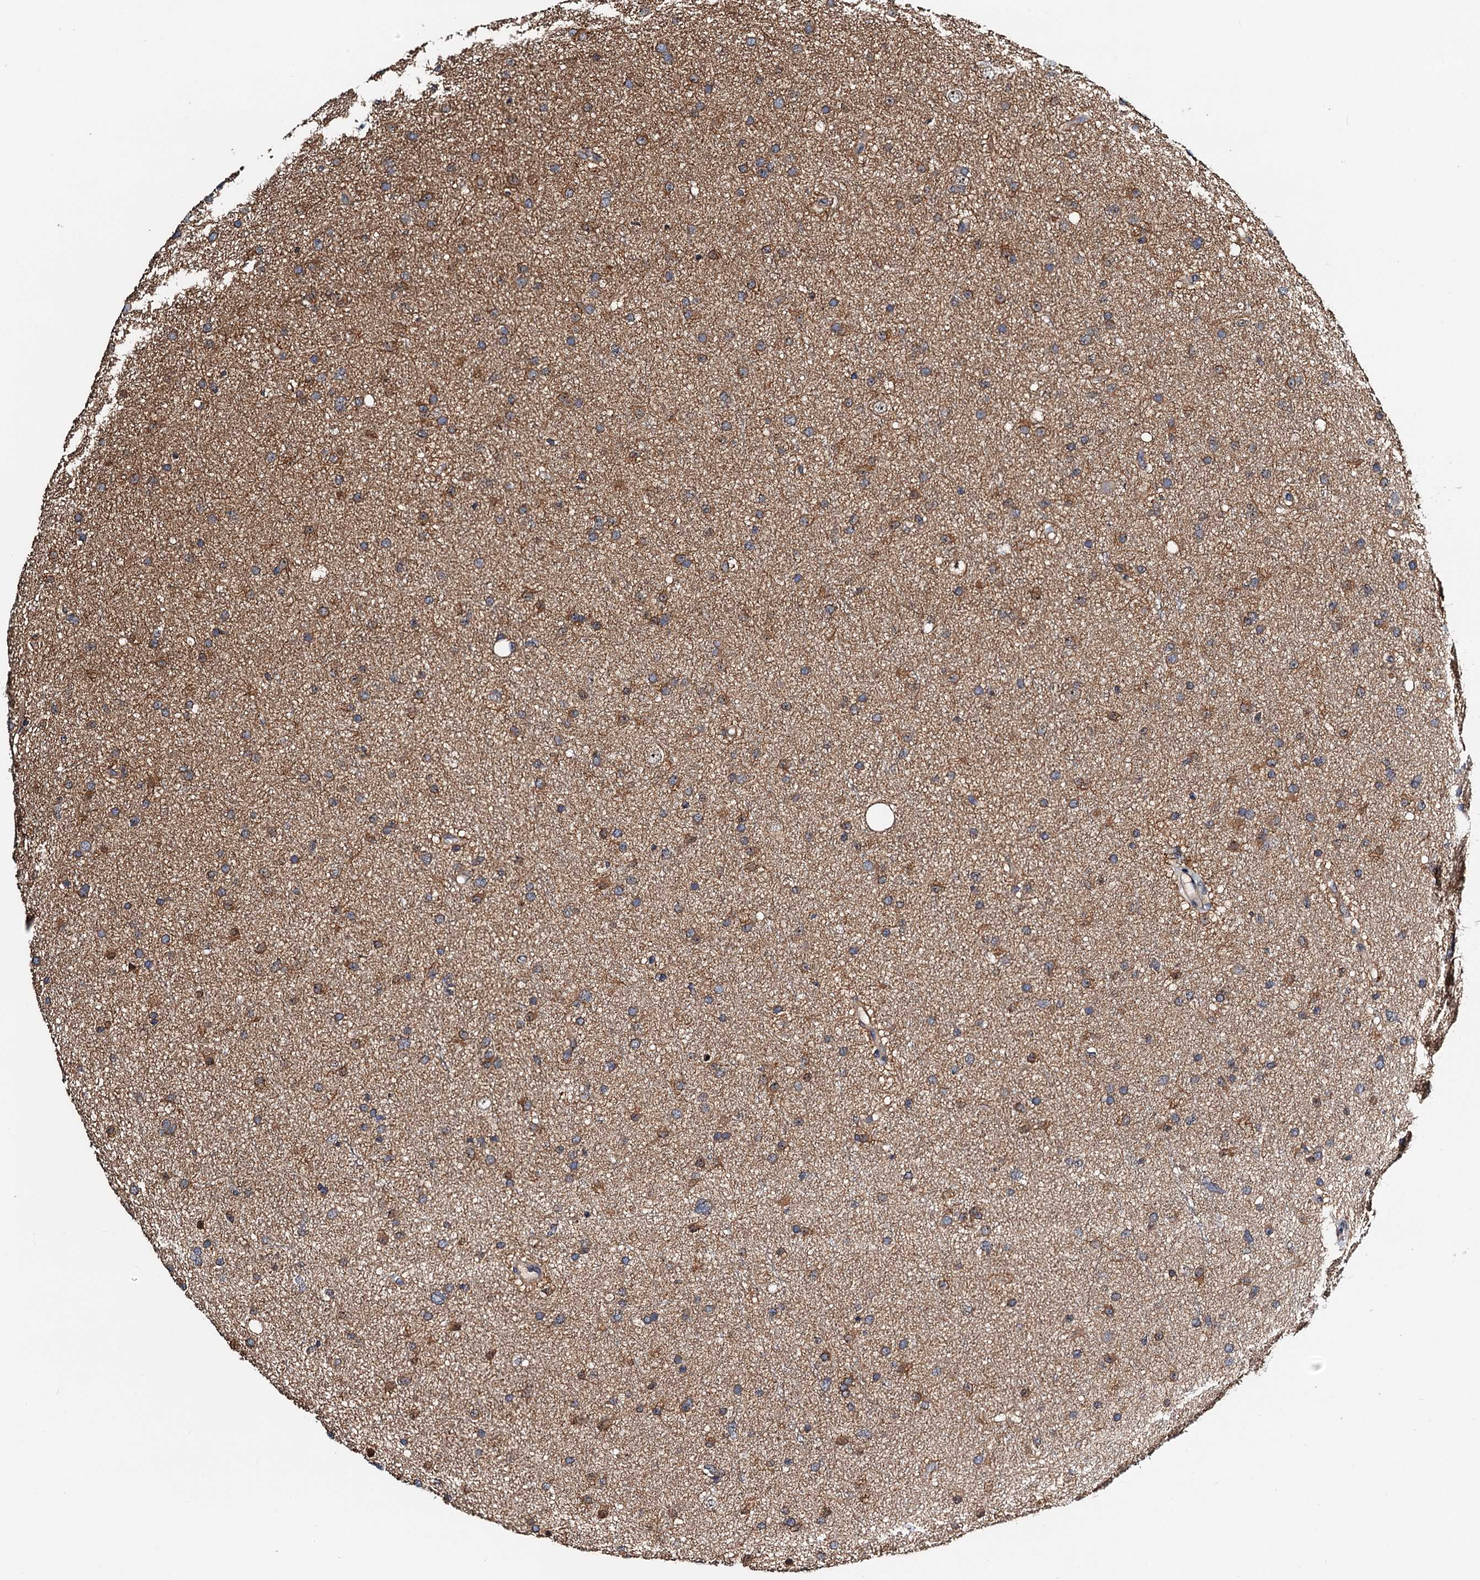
{"staining": {"intensity": "moderate", "quantity": "<25%", "location": "cytoplasmic/membranous"}, "tissue": "glioma", "cell_type": "Tumor cells", "image_type": "cancer", "snomed": [{"axis": "morphology", "description": "Glioma, malignant, Low grade"}, {"axis": "topography", "description": "Cerebral cortex"}], "caption": "Immunohistochemistry staining of glioma, which reveals low levels of moderate cytoplasmic/membranous staining in approximately <25% of tumor cells indicating moderate cytoplasmic/membranous protein expression. The staining was performed using DAB (3,3'-diaminobenzidine) (brown) for protein detection and nuclei were counterstained in hematoxylin (blue).", "gene": "USP6NL", "patient": {"sex": "female", "age": 39}}